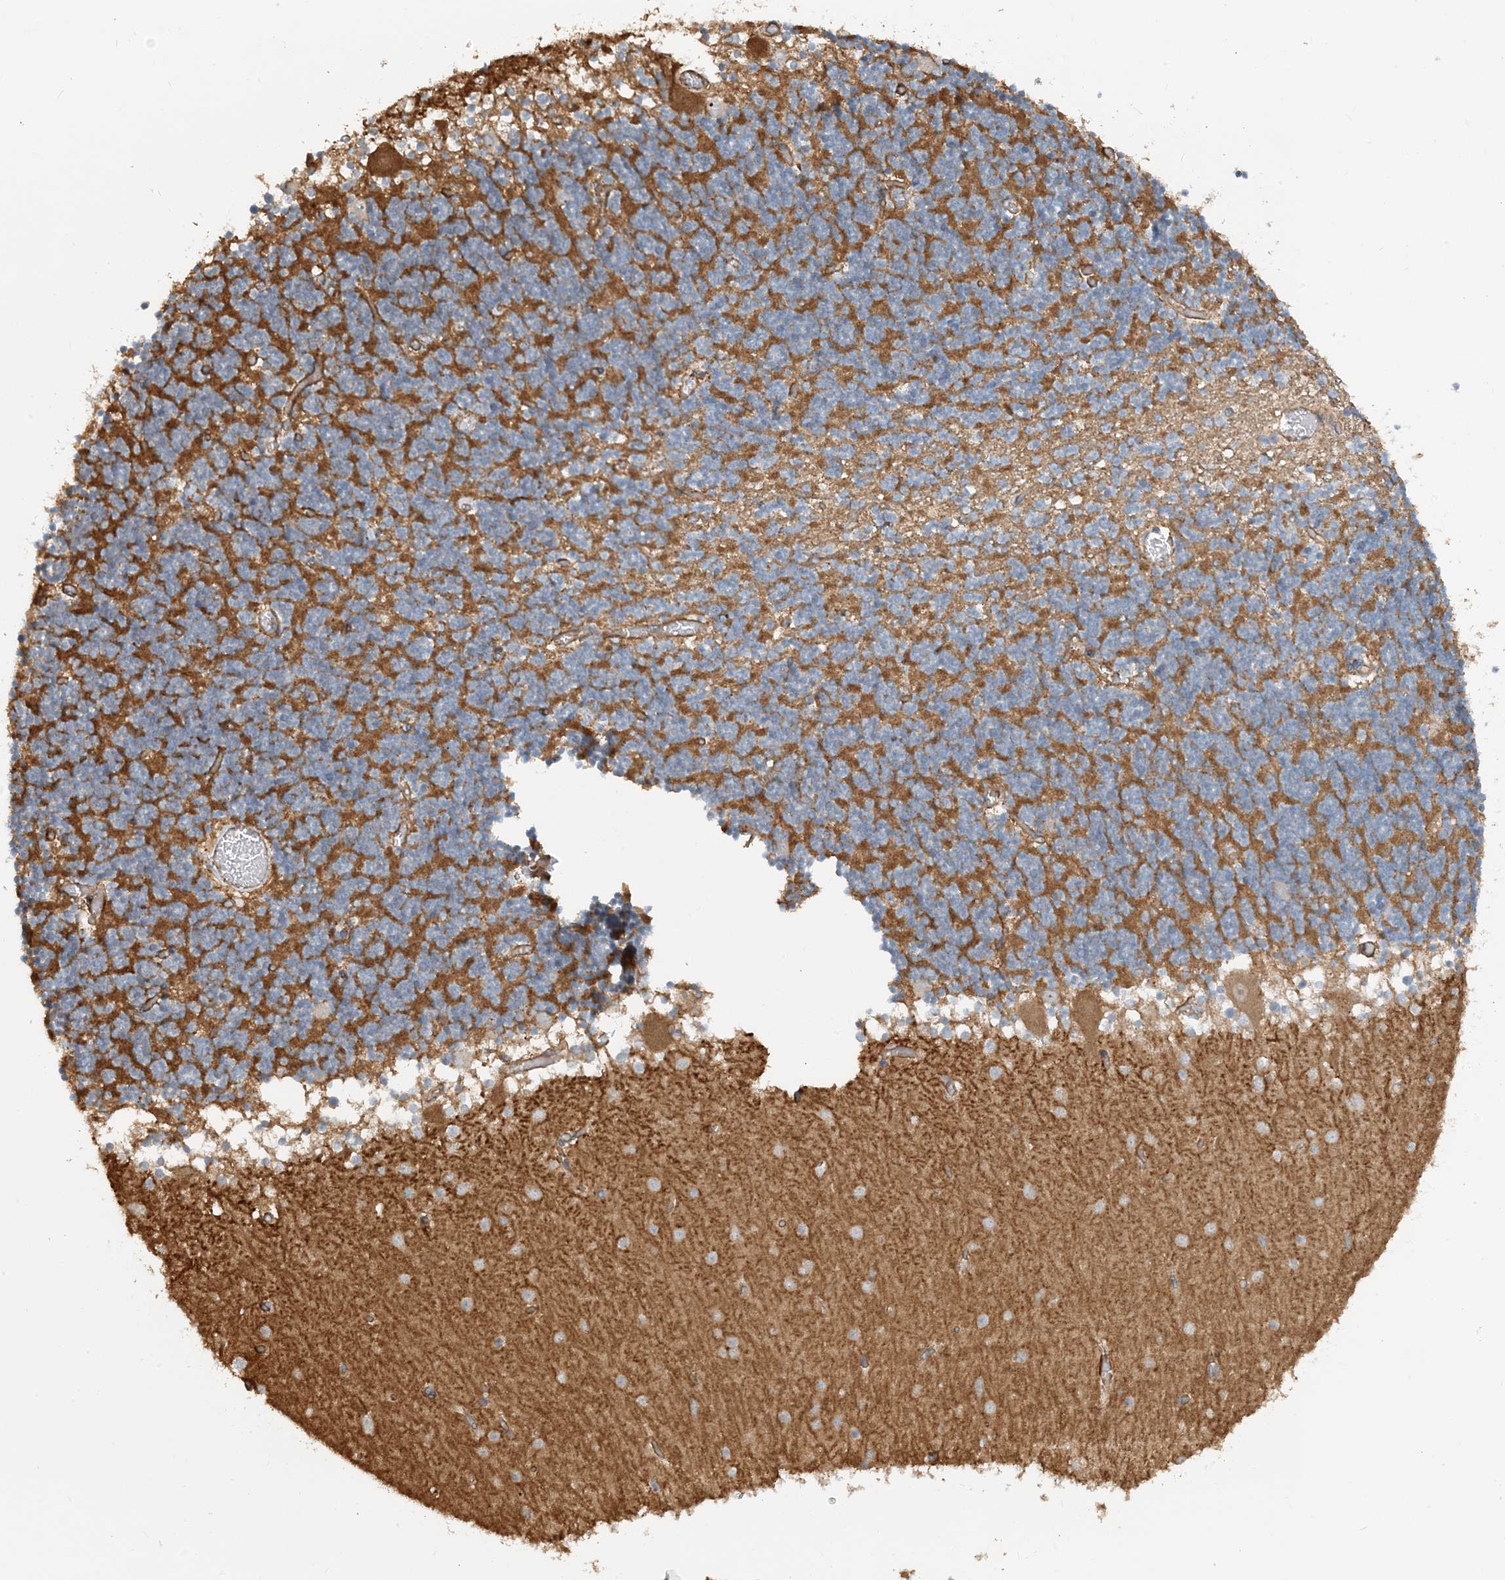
{"staining": {"intensity": "moderate", "quantity": ">75%", "location": "cytoplasmic/membranous"}, "tissue": "cerebellum", "cell_type": "Cells in granular layer", "image_type": "normal", "snomed": [{"axis": "morphology", "description": "Normal tissue, NOS"}, {"axis": "topography", "description": "Cerebellum"}], "caption": "Cerebellum stained for a protein (brown) shows moderate cytoplasmic/membranous positive positivity in approximately >75% of cells in granular layer.", "gene": "MYL5", "patient": {"sex": "female", "age": 28}}